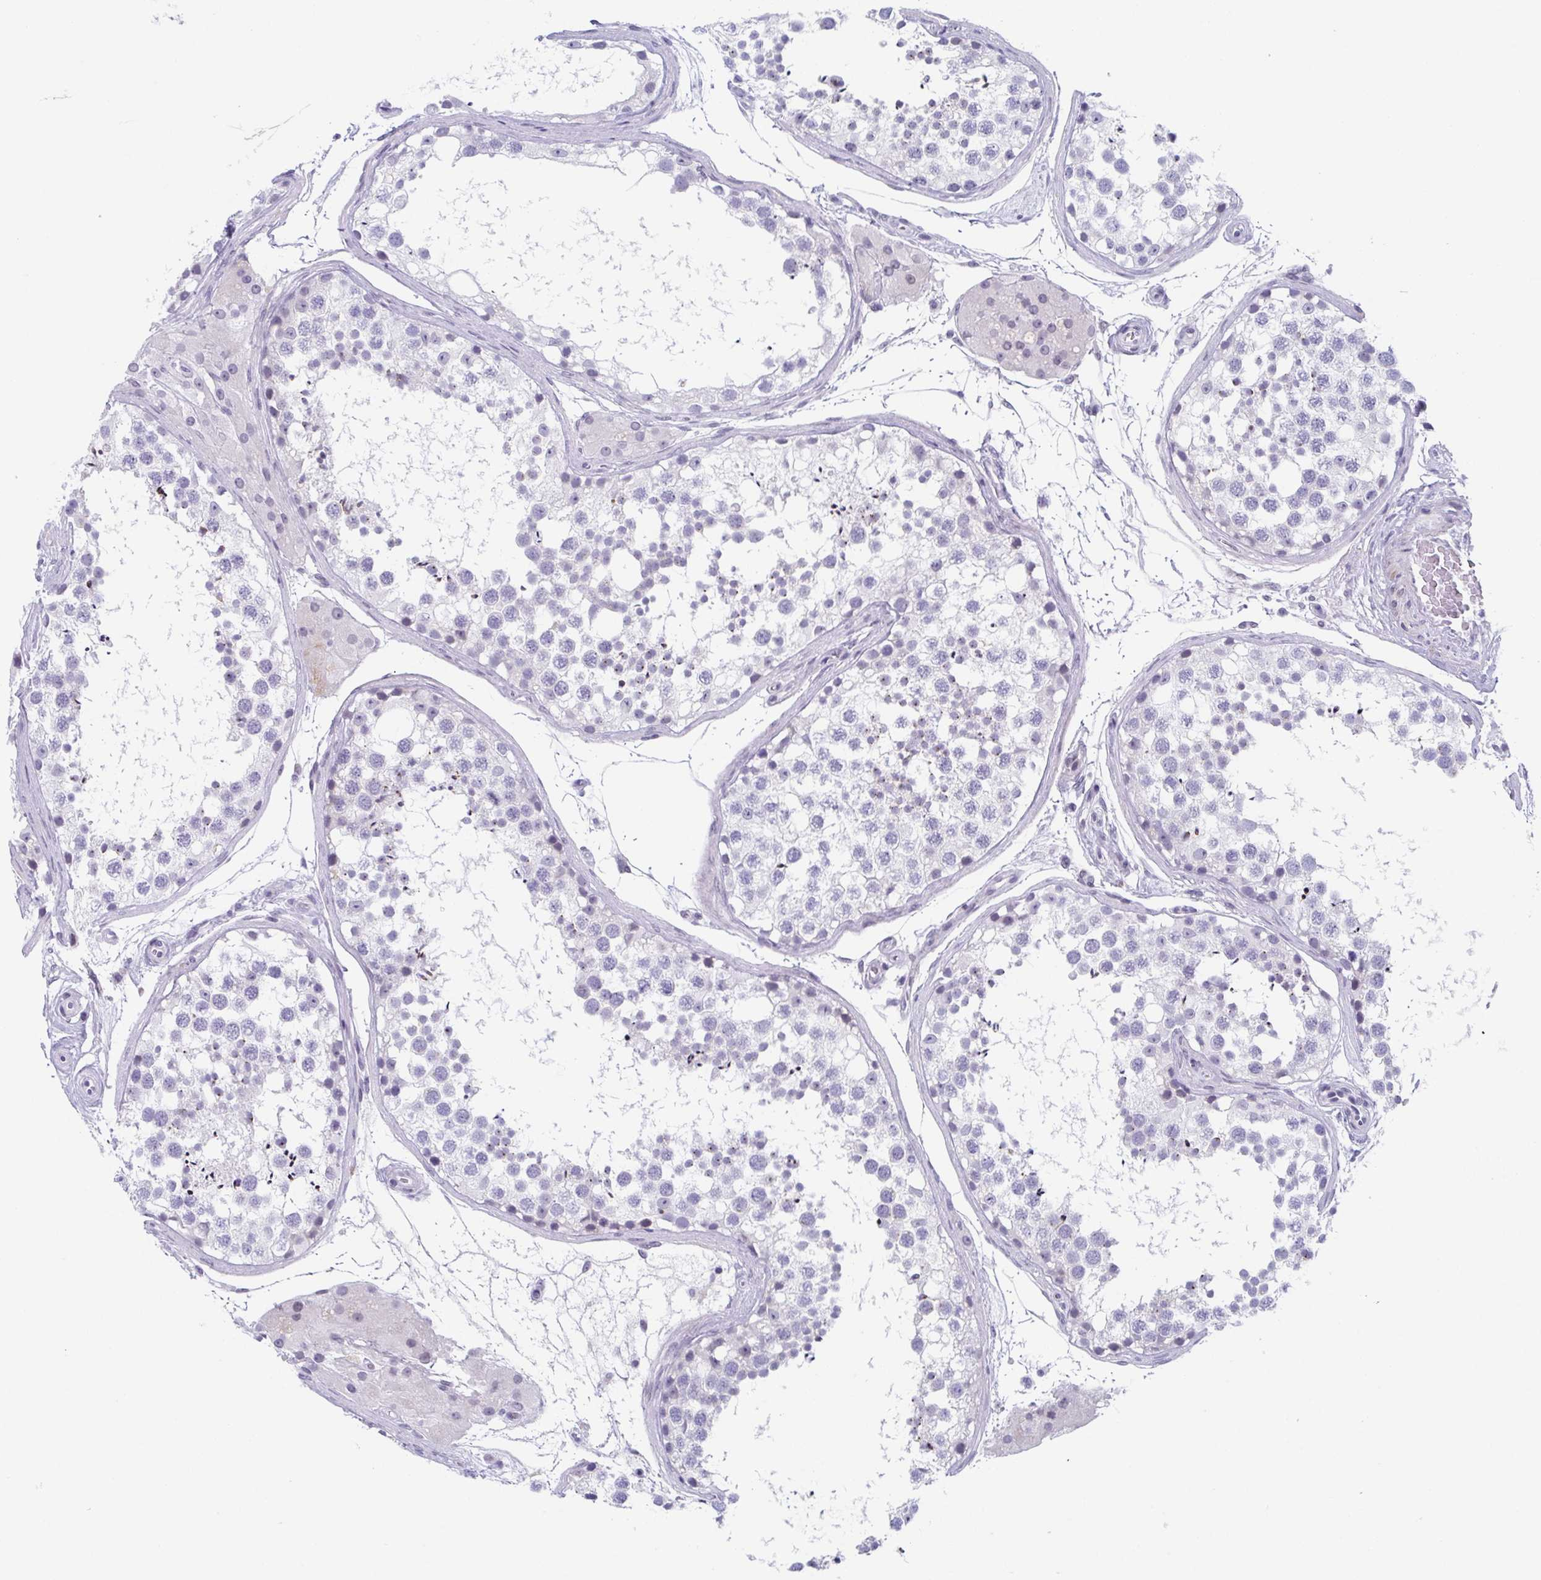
{"staining": {"intensity": "moderate", "quantity": "<25%", "location": "cytoplasmic/membranous,nuclear"}, "tissue": "testis", "cell_type": "Cells in seminiferous ducts", "image_type": "normal", "snomed": [{"axis": "morphology", "description": "Normal tissue, NOS"}, {"axis": "morphology", "description": "Seminoma, NOS"}, {"axis": "topography", "description": "Testis"}], "caption": "Moderate cytoplasmic/membranous,nuclear protein expression is identified in about <25% of cells in seminiferous ducts in testis.", "gene": "ZFP64", "patient": {"sex": "male", "age": 65}}